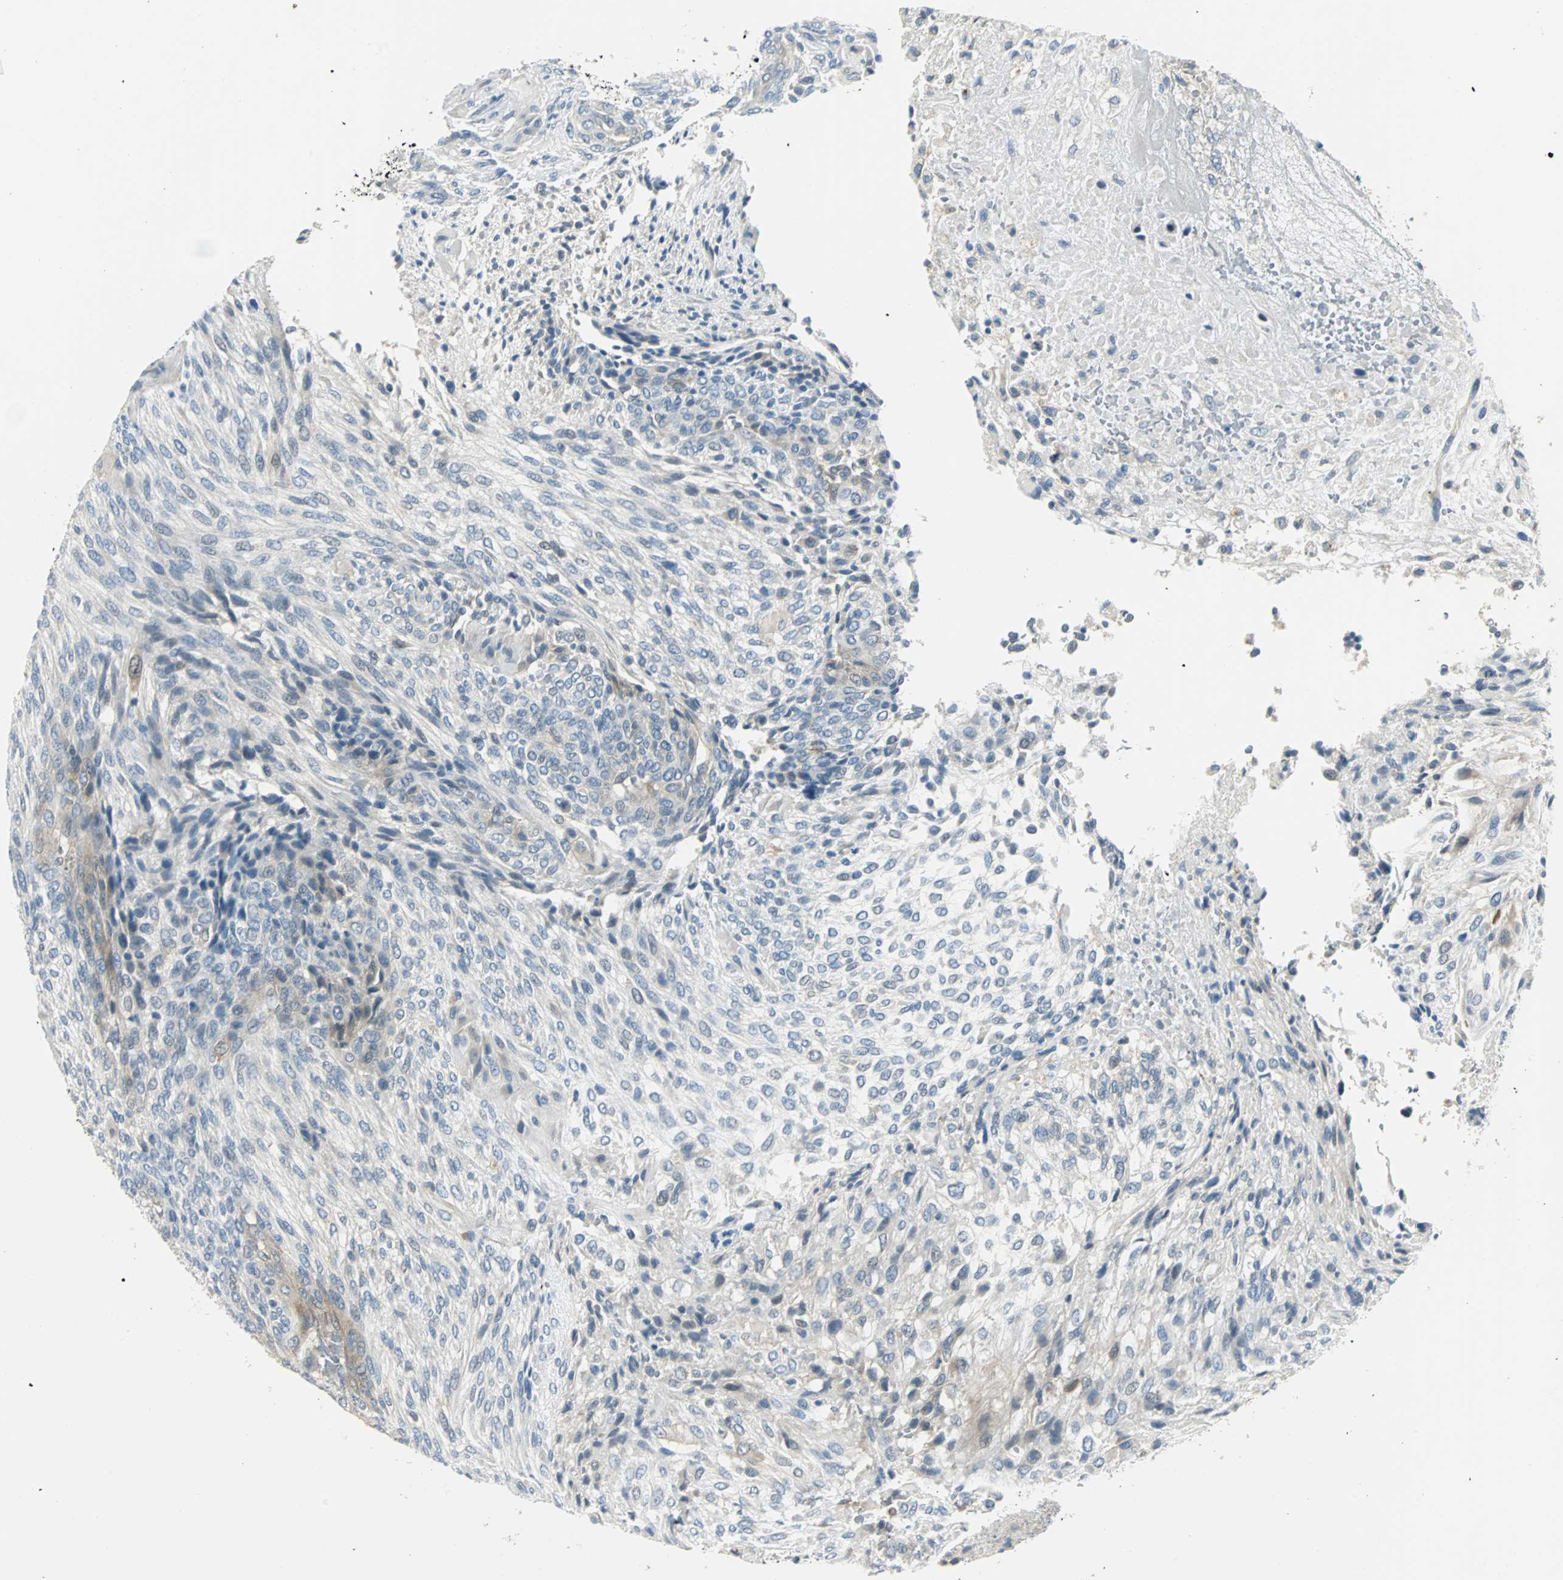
{"staining": {"intensity": "weak", "quantity": "<25%", "location": "cytoplasmic/membranous"}, "tissue": "glioma", "cell_type": "Tumor cells", "image_type": "cancer", "snomed": [{"axis": "morphology", "description": "Glioma, malignant, High grade"}, {"axis": "topography", "description": "Cerebral cortex"}], "caption": "Immunohistochemical staining of human malignant glioma (high-grade) demonstrates no significant staining in tumor cells.", "gene": "FHL2", "patient": {"sex": "female", "age": 55}}